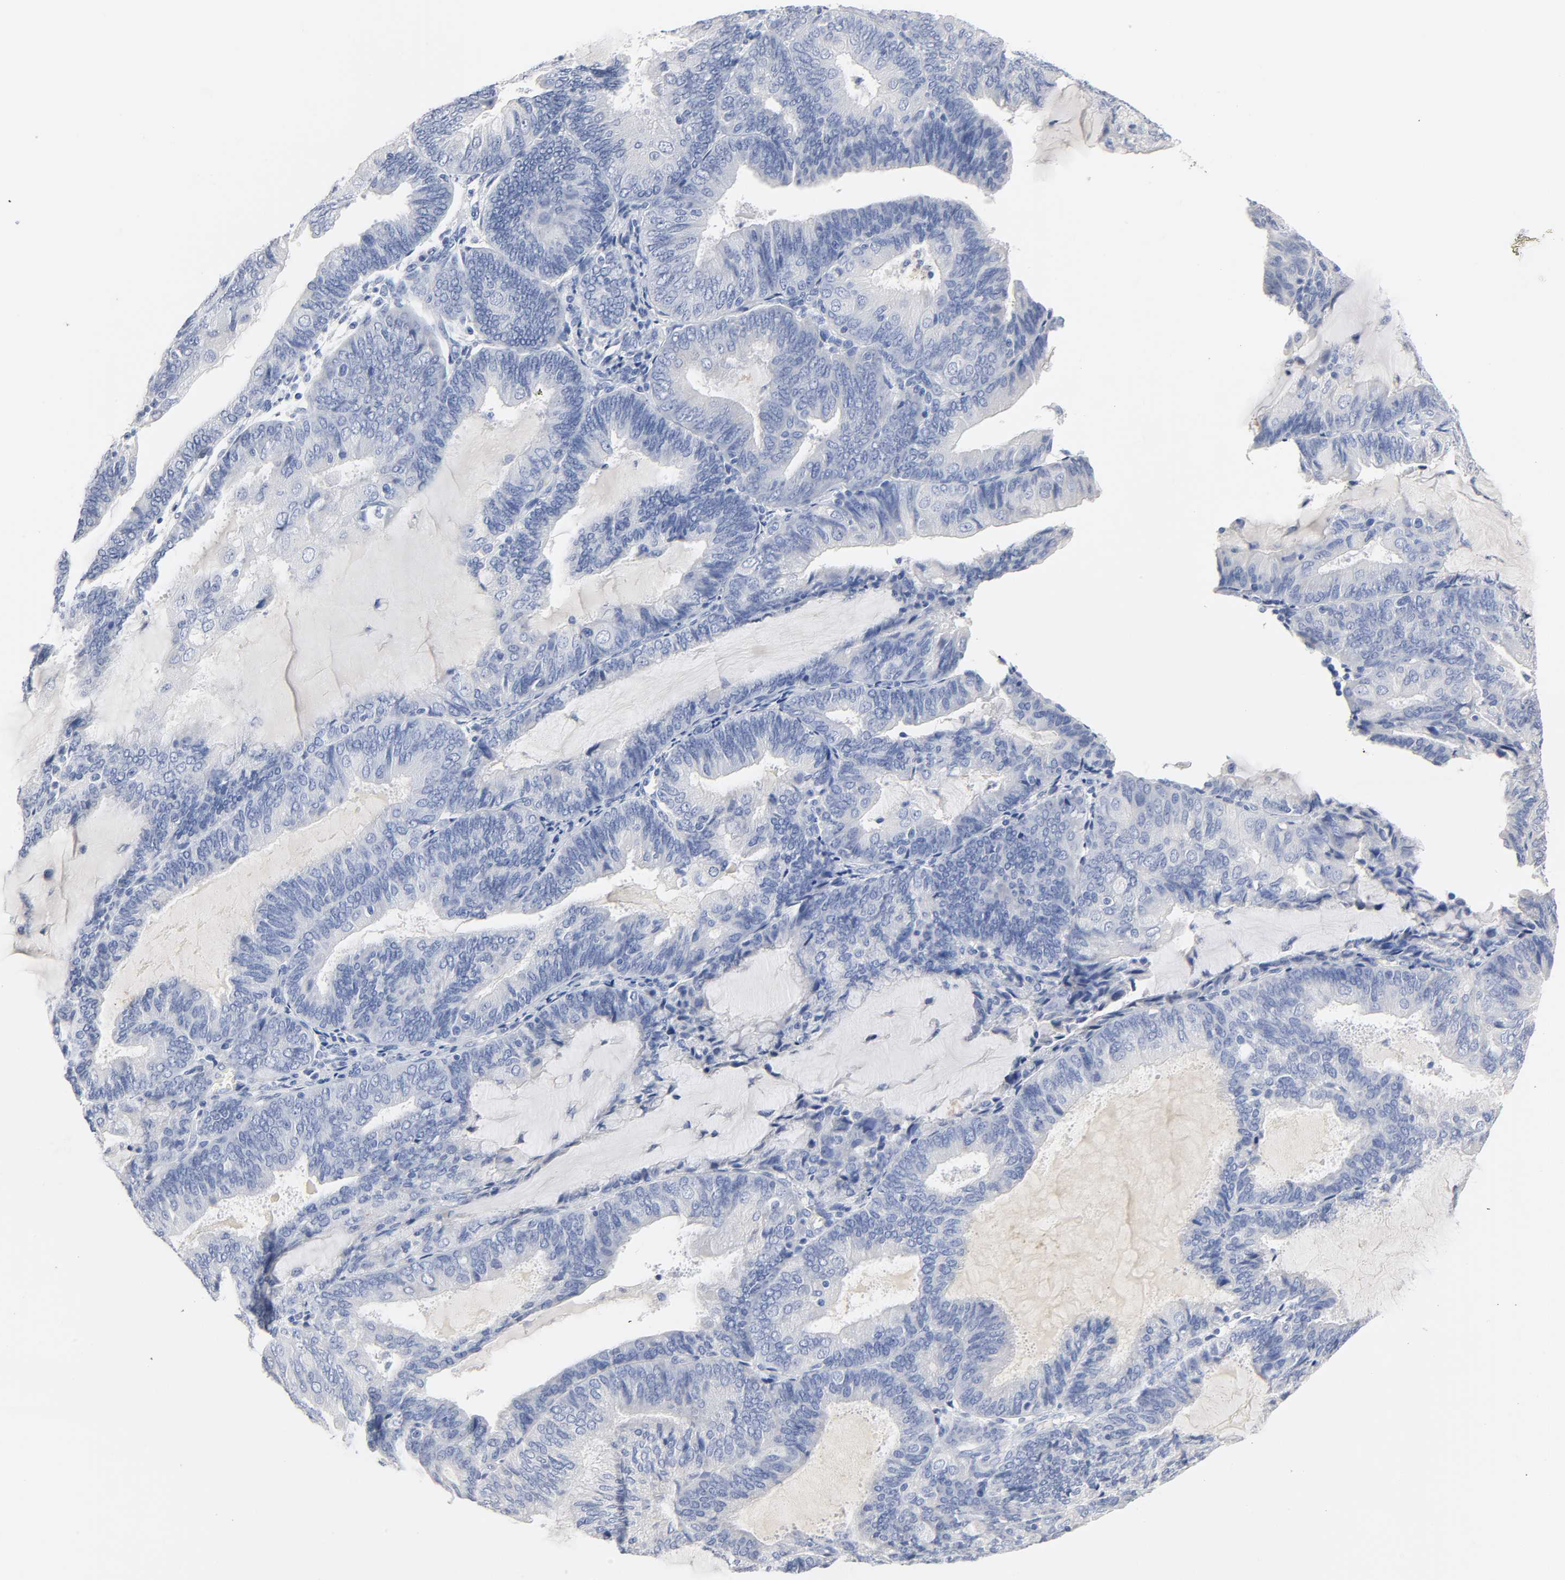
{"staining": {"intensity": "negative", "quantity": "none", "location": "none"}, "tissue": "endometrial cancer", "cell_type": "Tumor cells", "image_type": "cancer", "snomed": [{"axis": "morphology", "description": "Adenocarcinoma, NOS"}, {"axis": "topography", "description": "Endometrium"}], "caption": "Endometrial adenocarcinoma was stained to show a protein in brown. There is no significant expression in tumor cells.", "gene": "ACP3", "patient": {"sex": "female", "age": 81}}